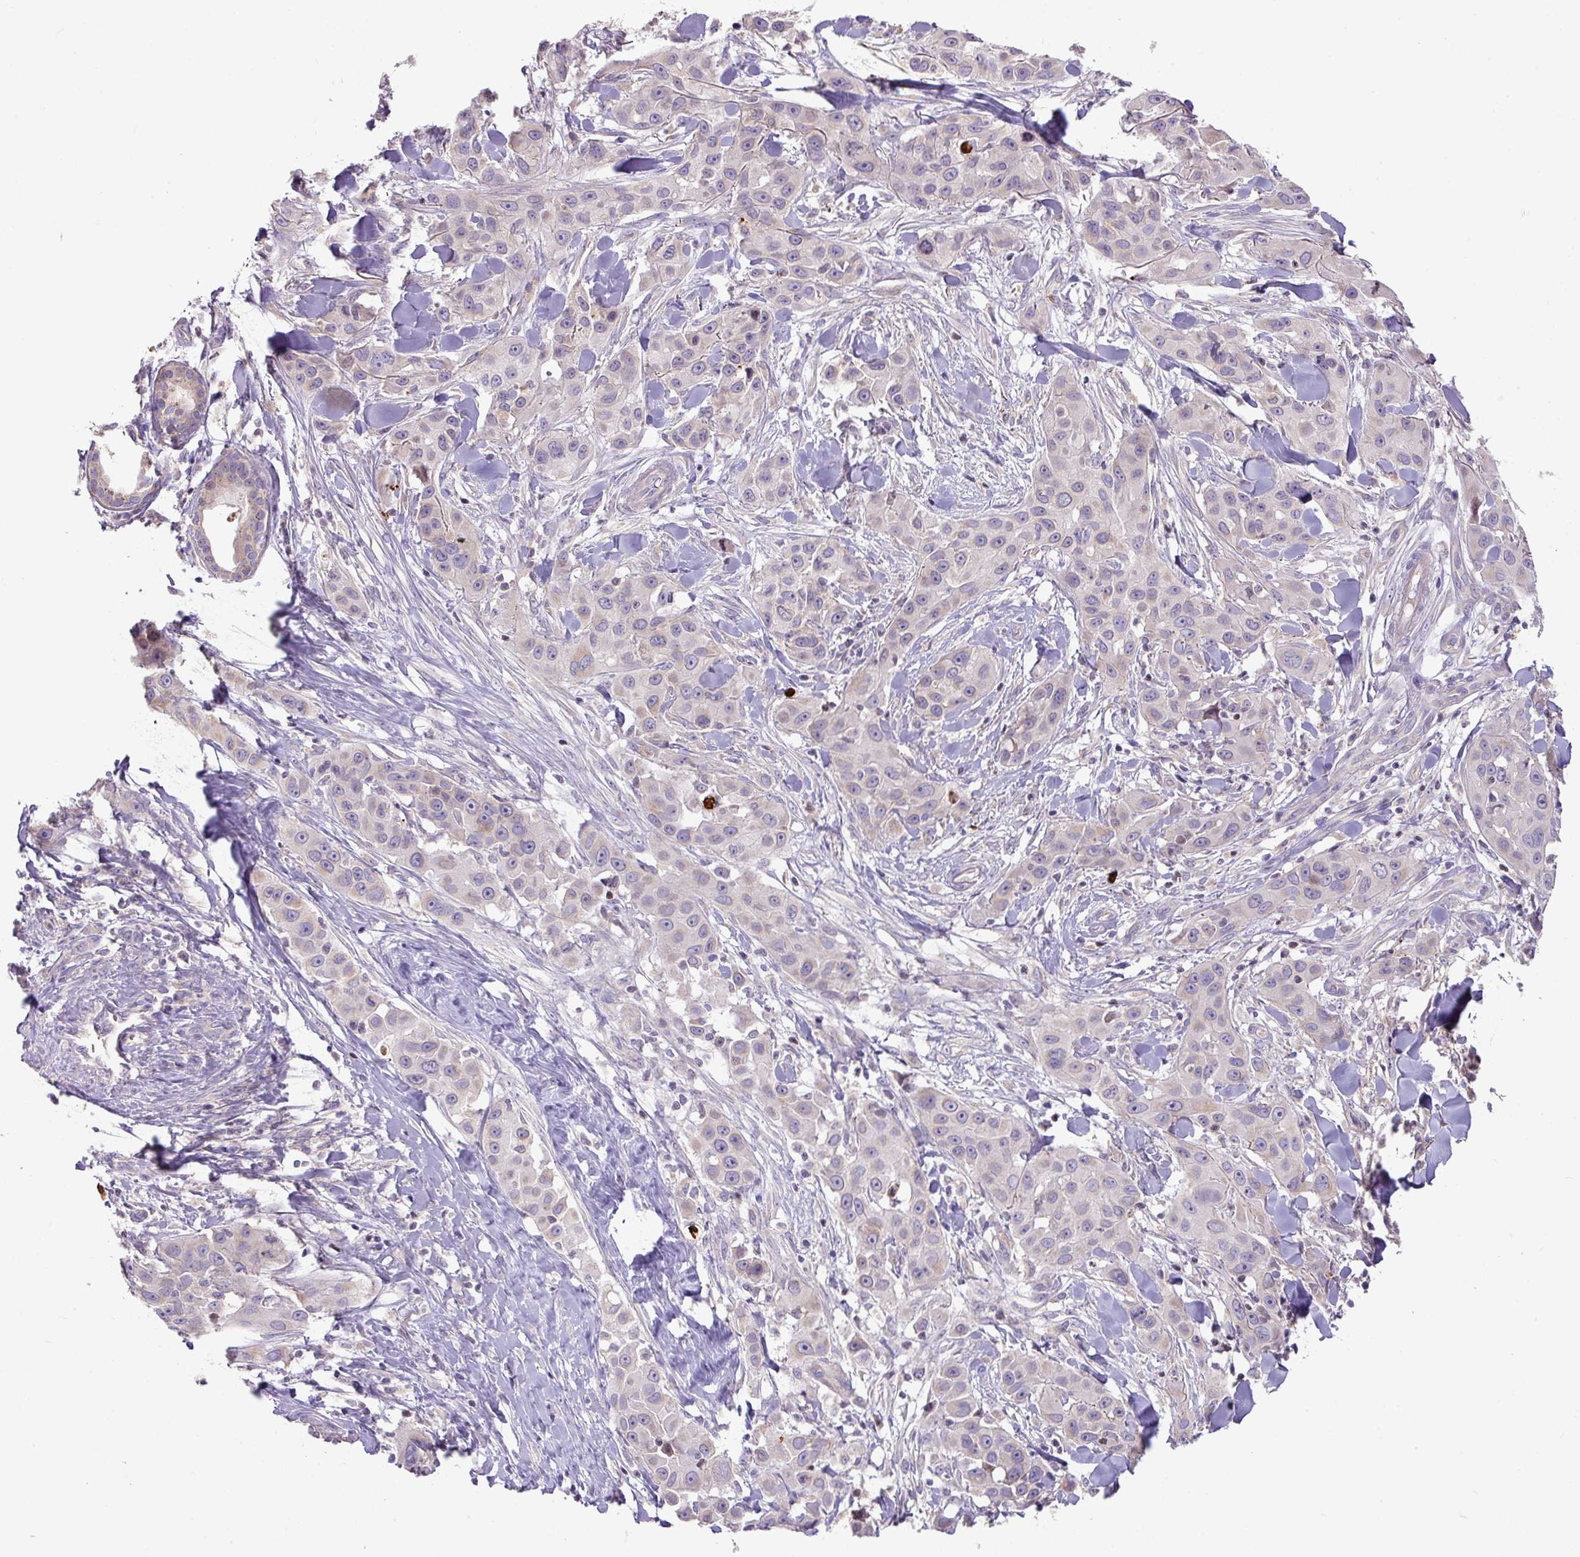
{"staining": {"intensity": "negative", "quantity": "none", "location": "none"}, "tissue": "skin cancer", "cell_type": "Tumor cells", "image_type": "cancer", "snomed": [{"axis": "morphology", "description": "Squamous cell carcinoma, NOS"}, {"axis": "topography", "description": "Skin"}], "caption": "Tumor cells show no significant positivity in squamous cell carcinoma (skin).", "gene": "ZNF394", "patient": {"sex": "male", "age": 63}}